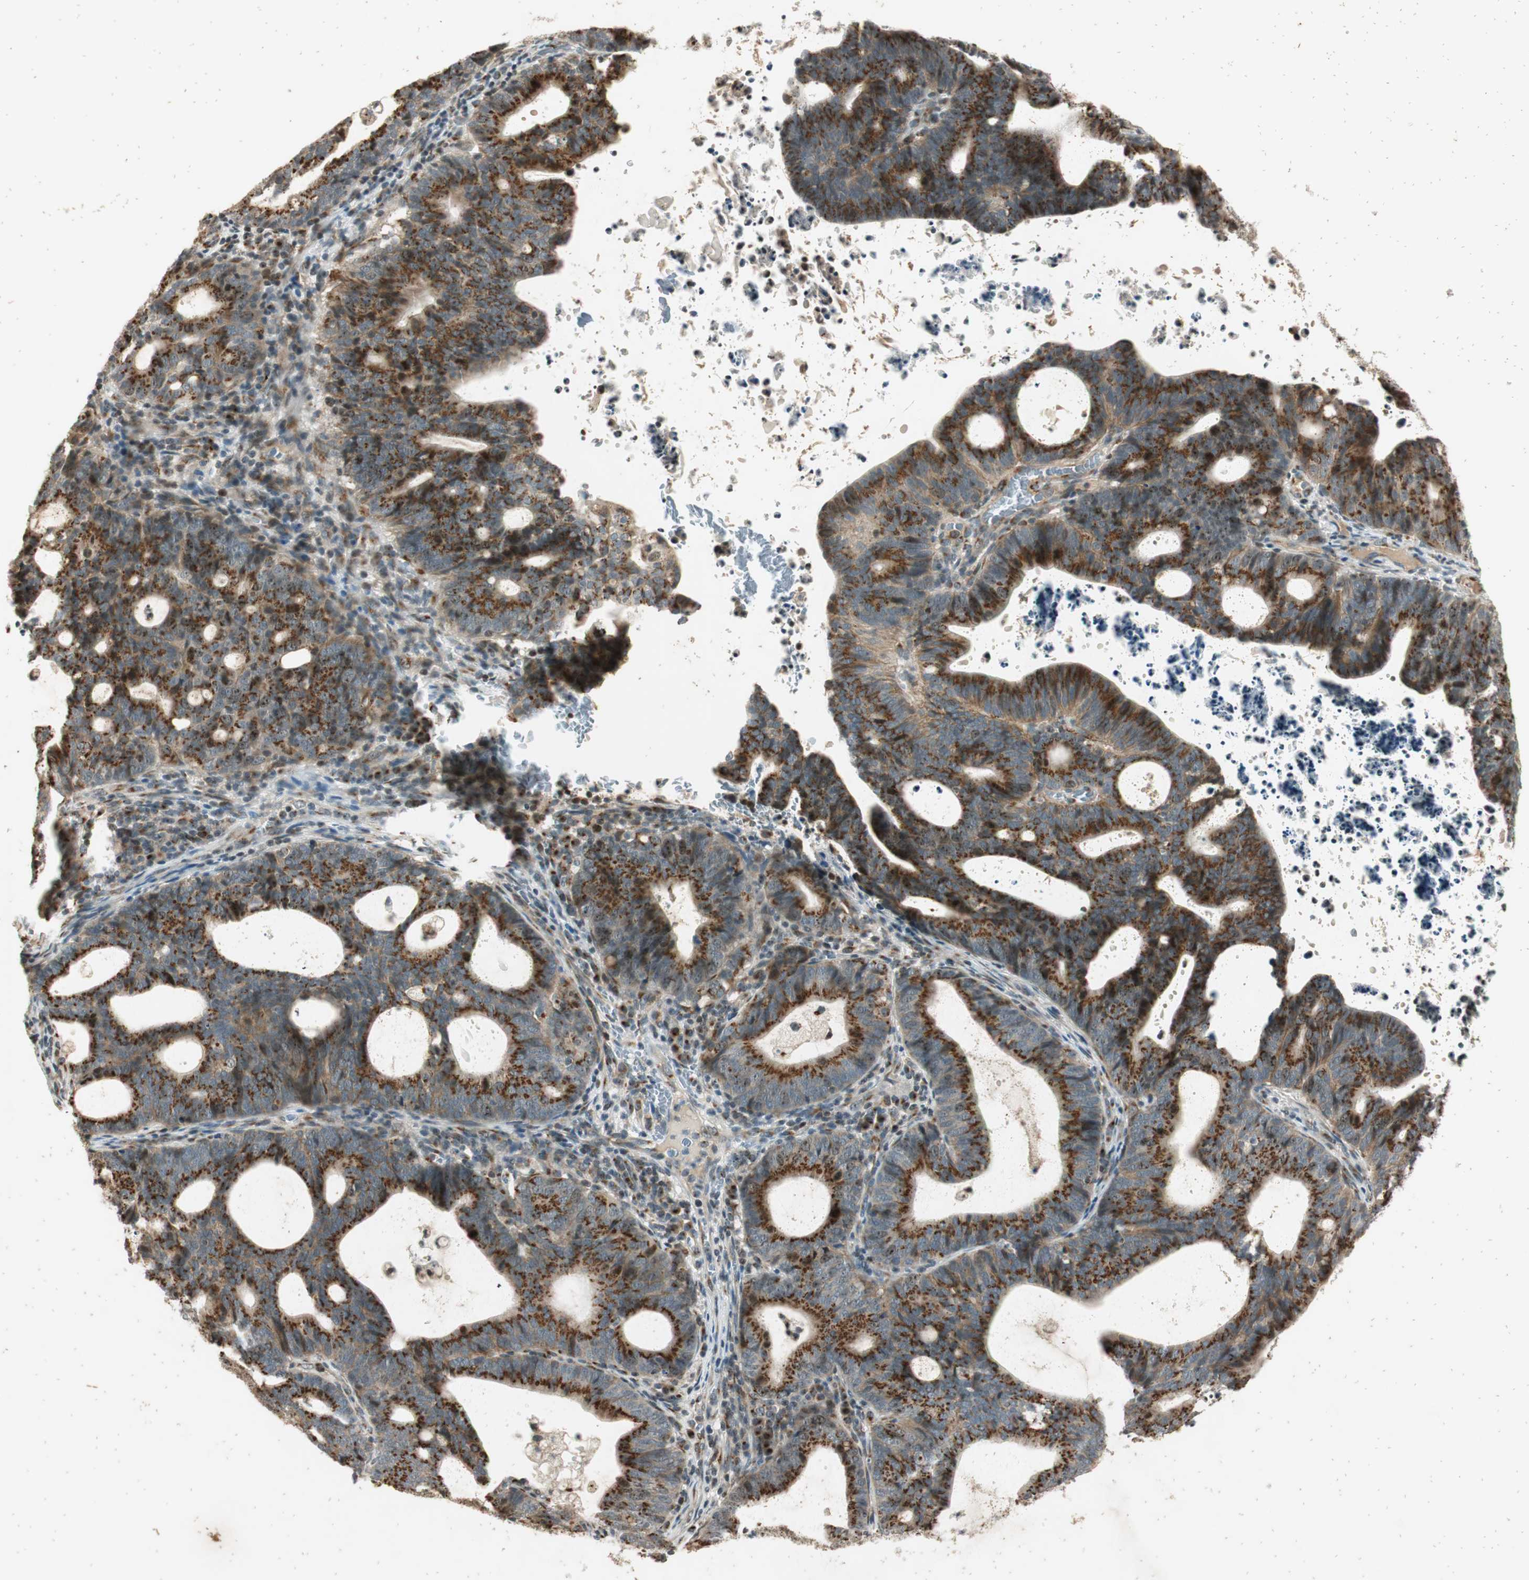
{"staining": {"intensity": "moderate", "quantity": ">75%", "location": "cytoplasmic/membranous"}, "tissue": "endometrial cancer", "cell_type": "Tumor cells", "image_type": "cancer", "snomed": [{"axis": "morphology", "description": "Adenocarcinoma, NOS"}, {"axis": "topography", "description": "Uterus"}], "caption": "IHC (DAB (3,3'-diaminobenzidine)) staining of endometrial cancer (adenocarcinoma) exhibits moderate cytoplasmic/membranous protein positivity in about >75% of tumor cells. The staining was performed using DAB (3,3'-diaminobenzidine), with brown indicating positive protein expression. Nuclei are stained blue with hematoxylin.", "gene": "NEO1", "patient": {"sex": "female", "age": 83}}